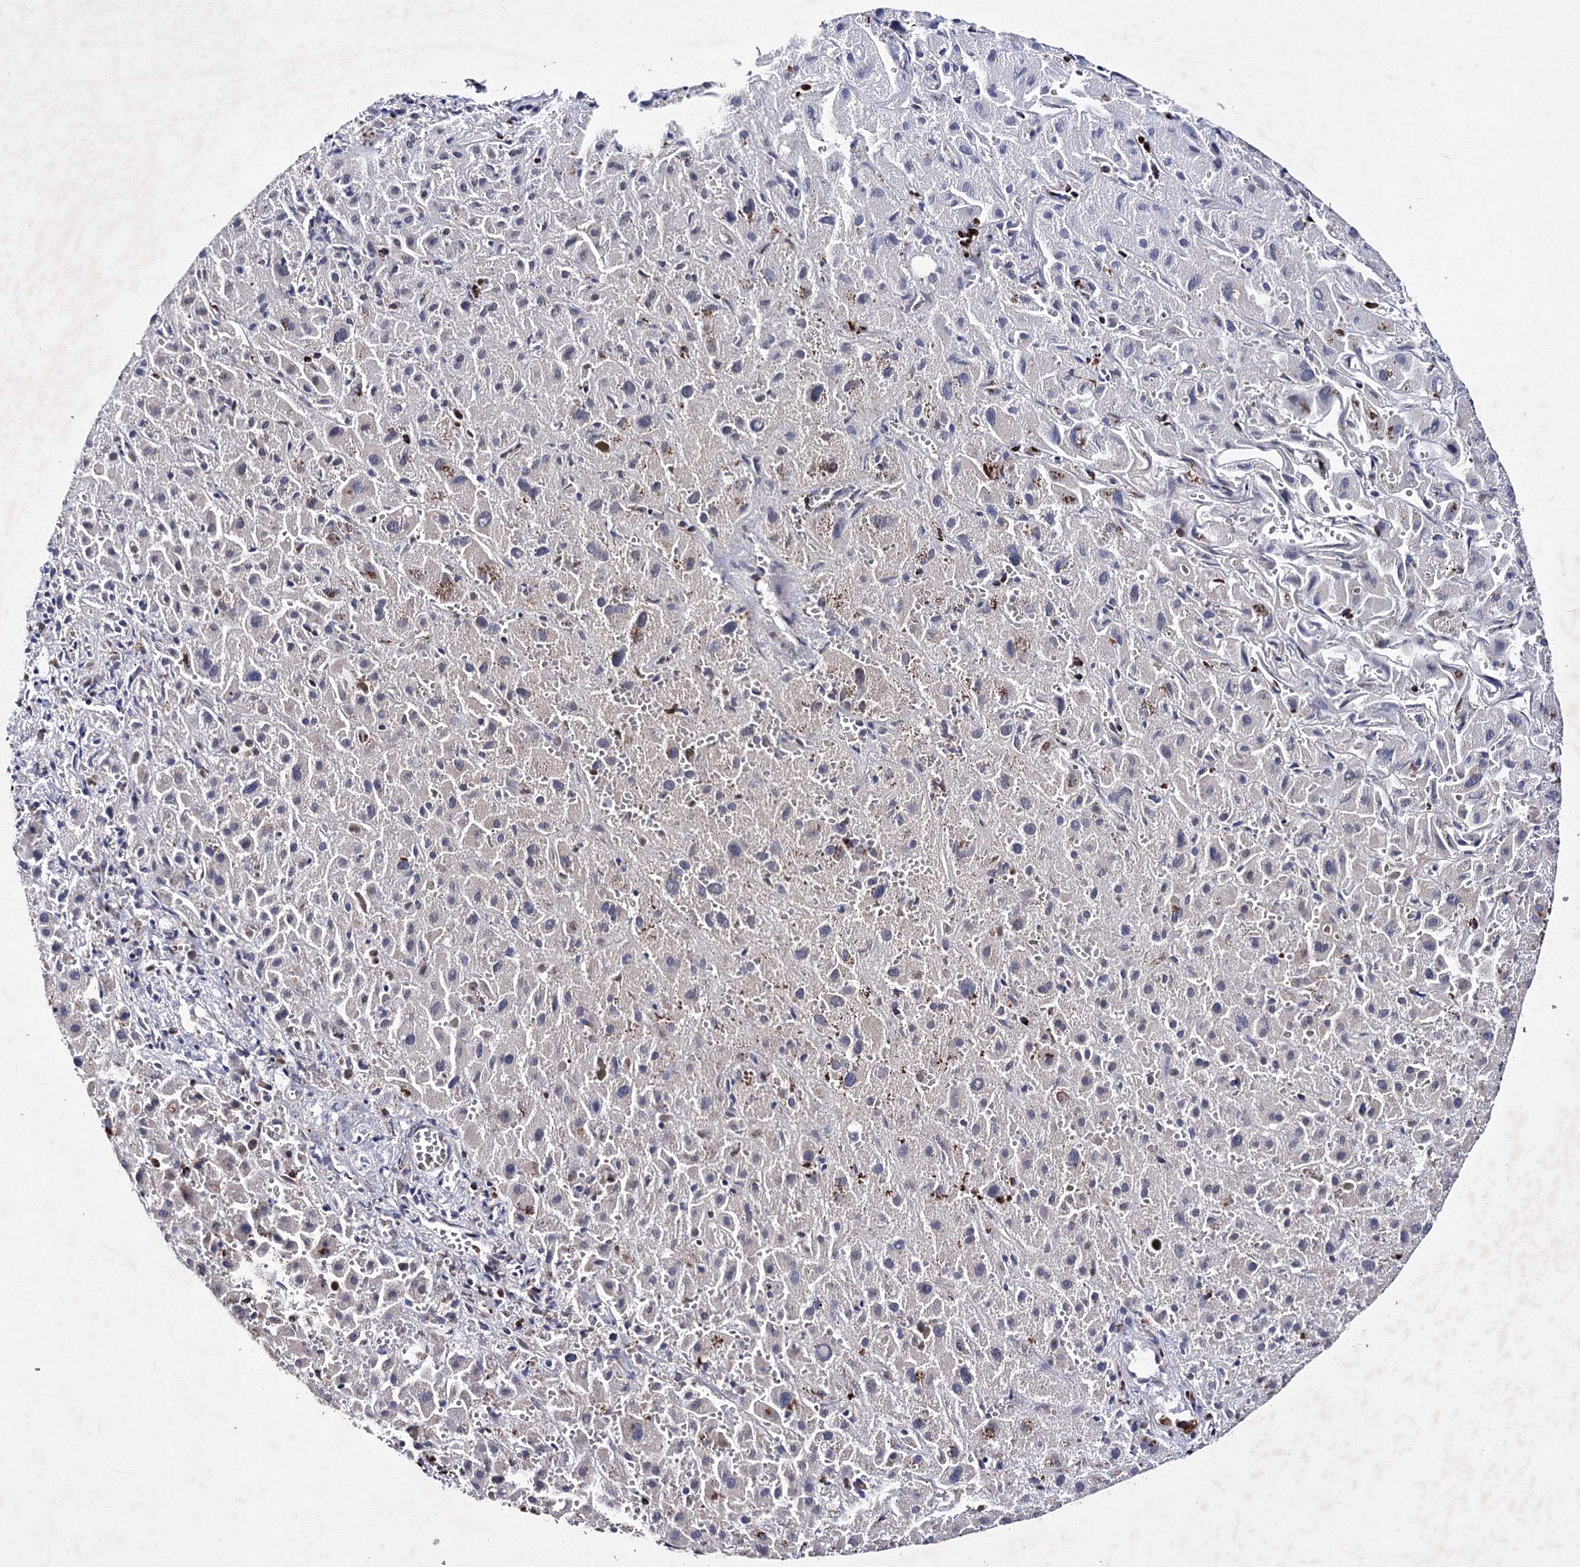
{"staining": {"intensity": "negative", "quantity": "none", "location": "none"}, "tissue": "liver cancer", "cell_type": "Tumor cells", "image_type": "cancer", "snomed": [{"axis": "morphology", "description": "Cholangiocarcinoma"}, {"axis": "topography", "description": "Liver"}], "caption": "The histopathology image demonstrates no staining of tumor cells in liver cholangiocarcinoma.", "gene": "PHYKPL", "patient": {"sex": "female", "age": 52}}